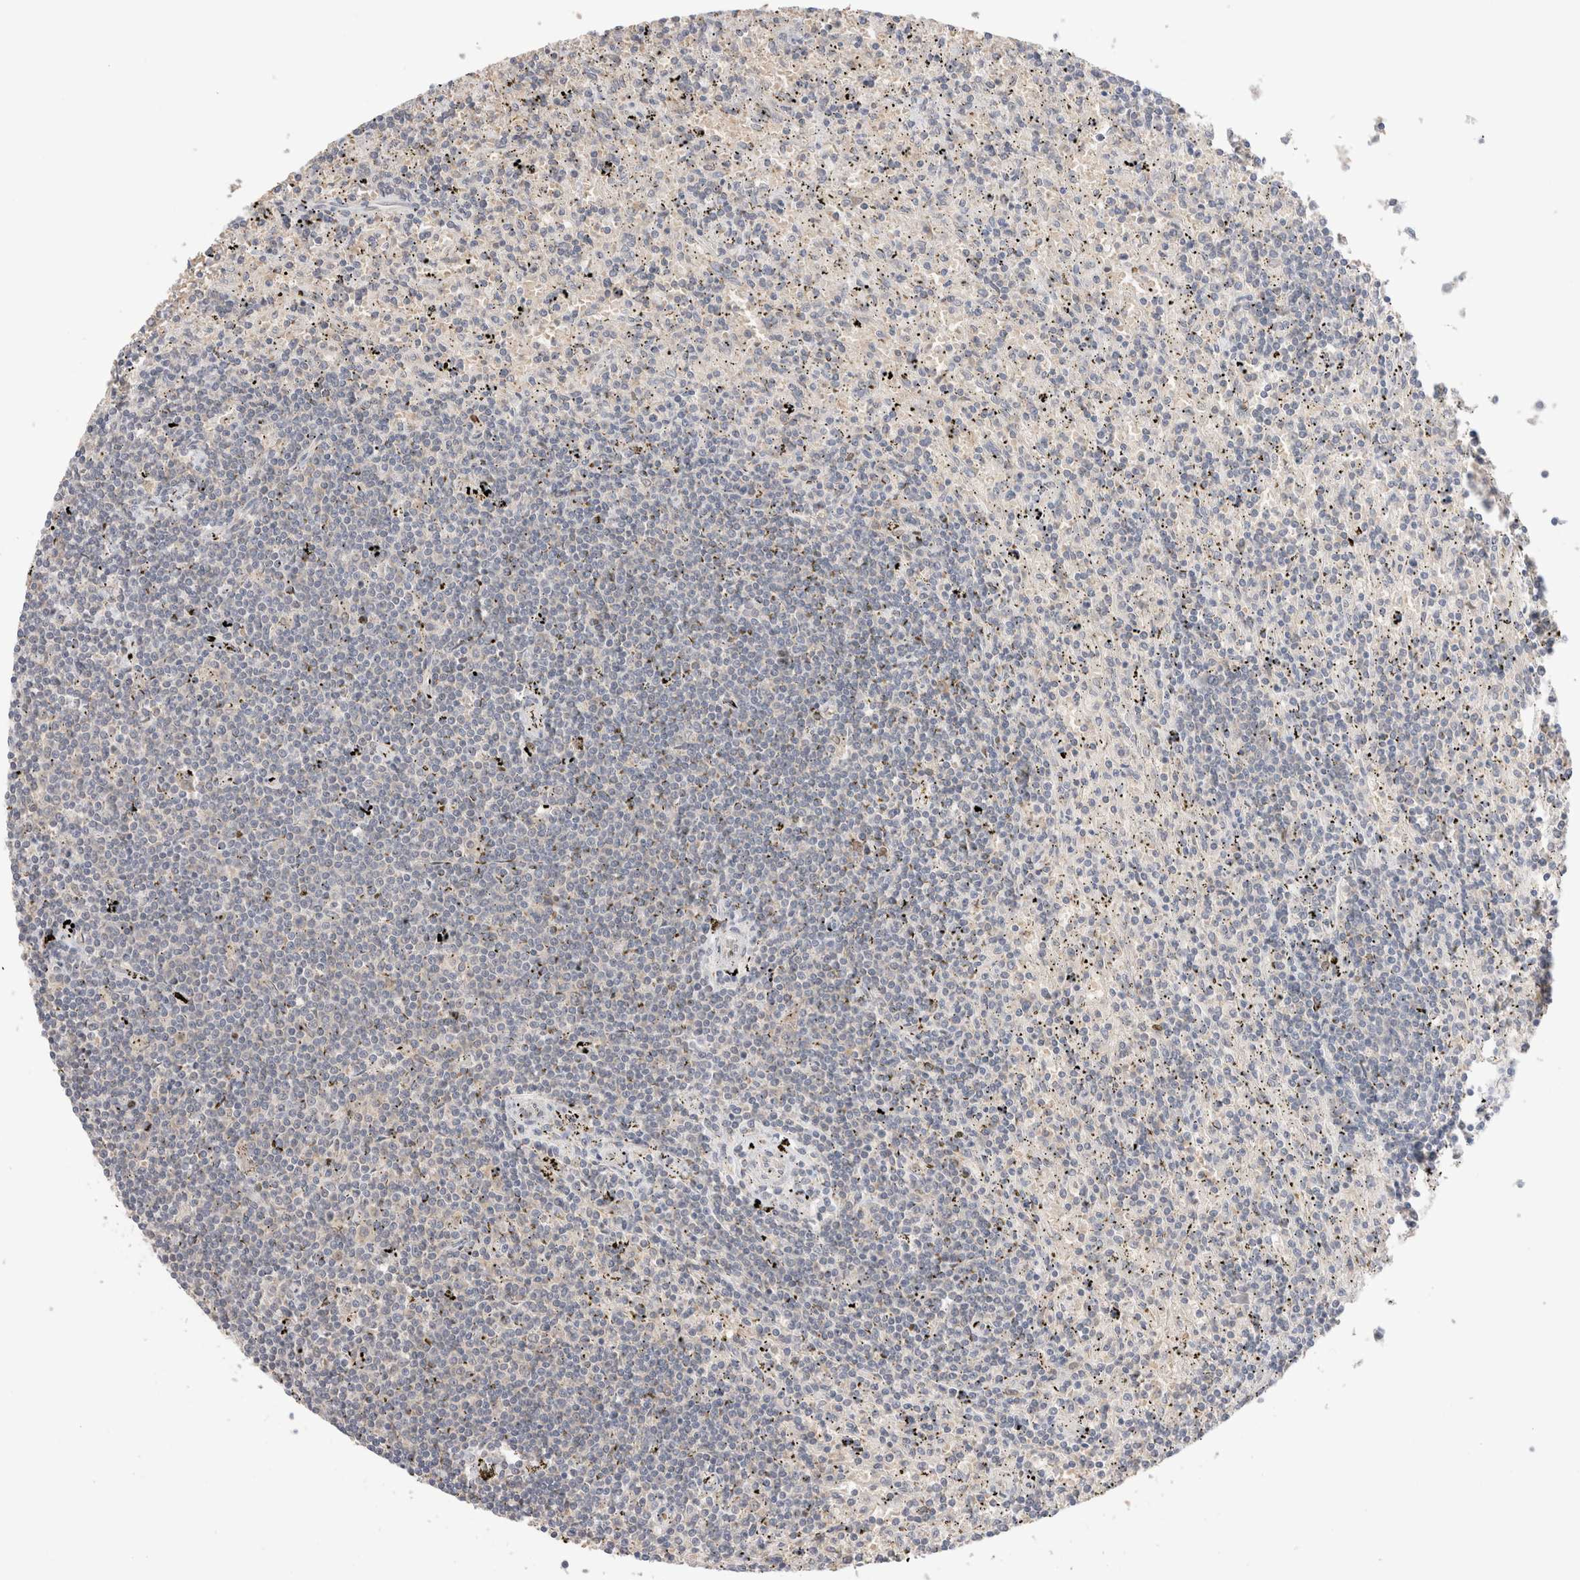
{"staining": {"intensity": "negative", "quantity": "none", "location": "none"}, "tissue": "lymphoma", "cell_type": "Tumor cells", "image_type": "cancer", "snomed": [{"axis": "morphology", "description": "Malignant lymphoma, non-Hodgkin's type, Low grade"}, {"axis": "topography", "description": "Spleen"}], "caption": "A high-resolution image shows immunohistochemistry staining of malignant lymphoma, non-Hodgkin's type (low-grade), which shows no significant expression in tumor cells.", "gene": "NDOR1", "patient": {"sex": "male", "age": 76}}